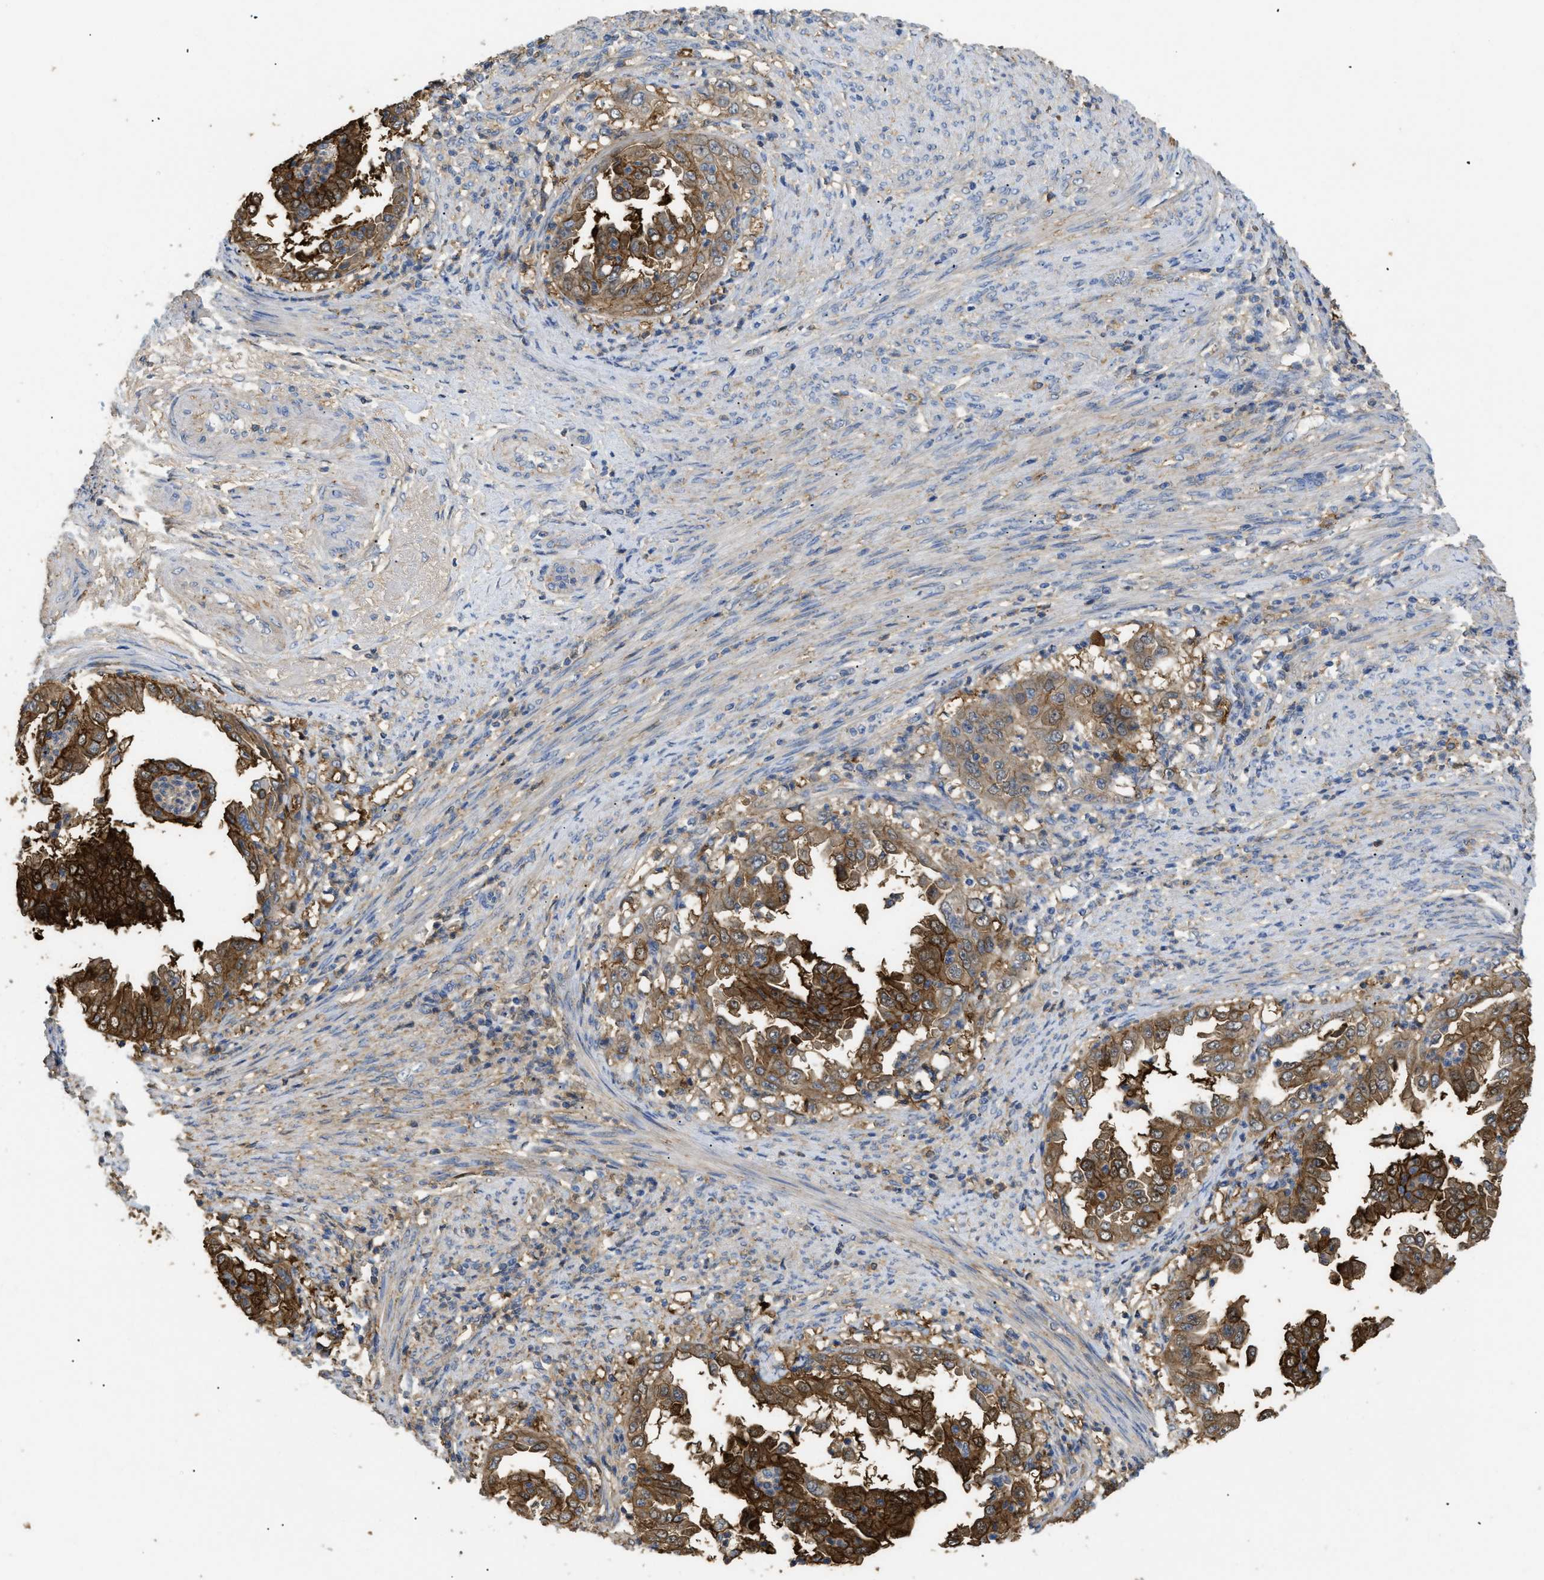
{"staining": {"intensity": "strong", "quantity": ">75%", "location": "cytoplasmic/membranous"}, "tissue": "endometrial cancer", "cell_type": "Tumor cells", "image_type": "cancer", "snomed": [{"axis": "morphology", "description": "Adenocarcinoma, NOS"}, {"axis": "topography", "description": "Endometrium"}], "caption": "The micrograph displays a brown stain indicating the presence of a protein in the cytoplasmic/membranous of tumor cells in endometrial cancer. (IHC, brightfield microscopy, high magnification).", "gene": "ANXA4", "patient": {"sex": "female", "age": 85}}